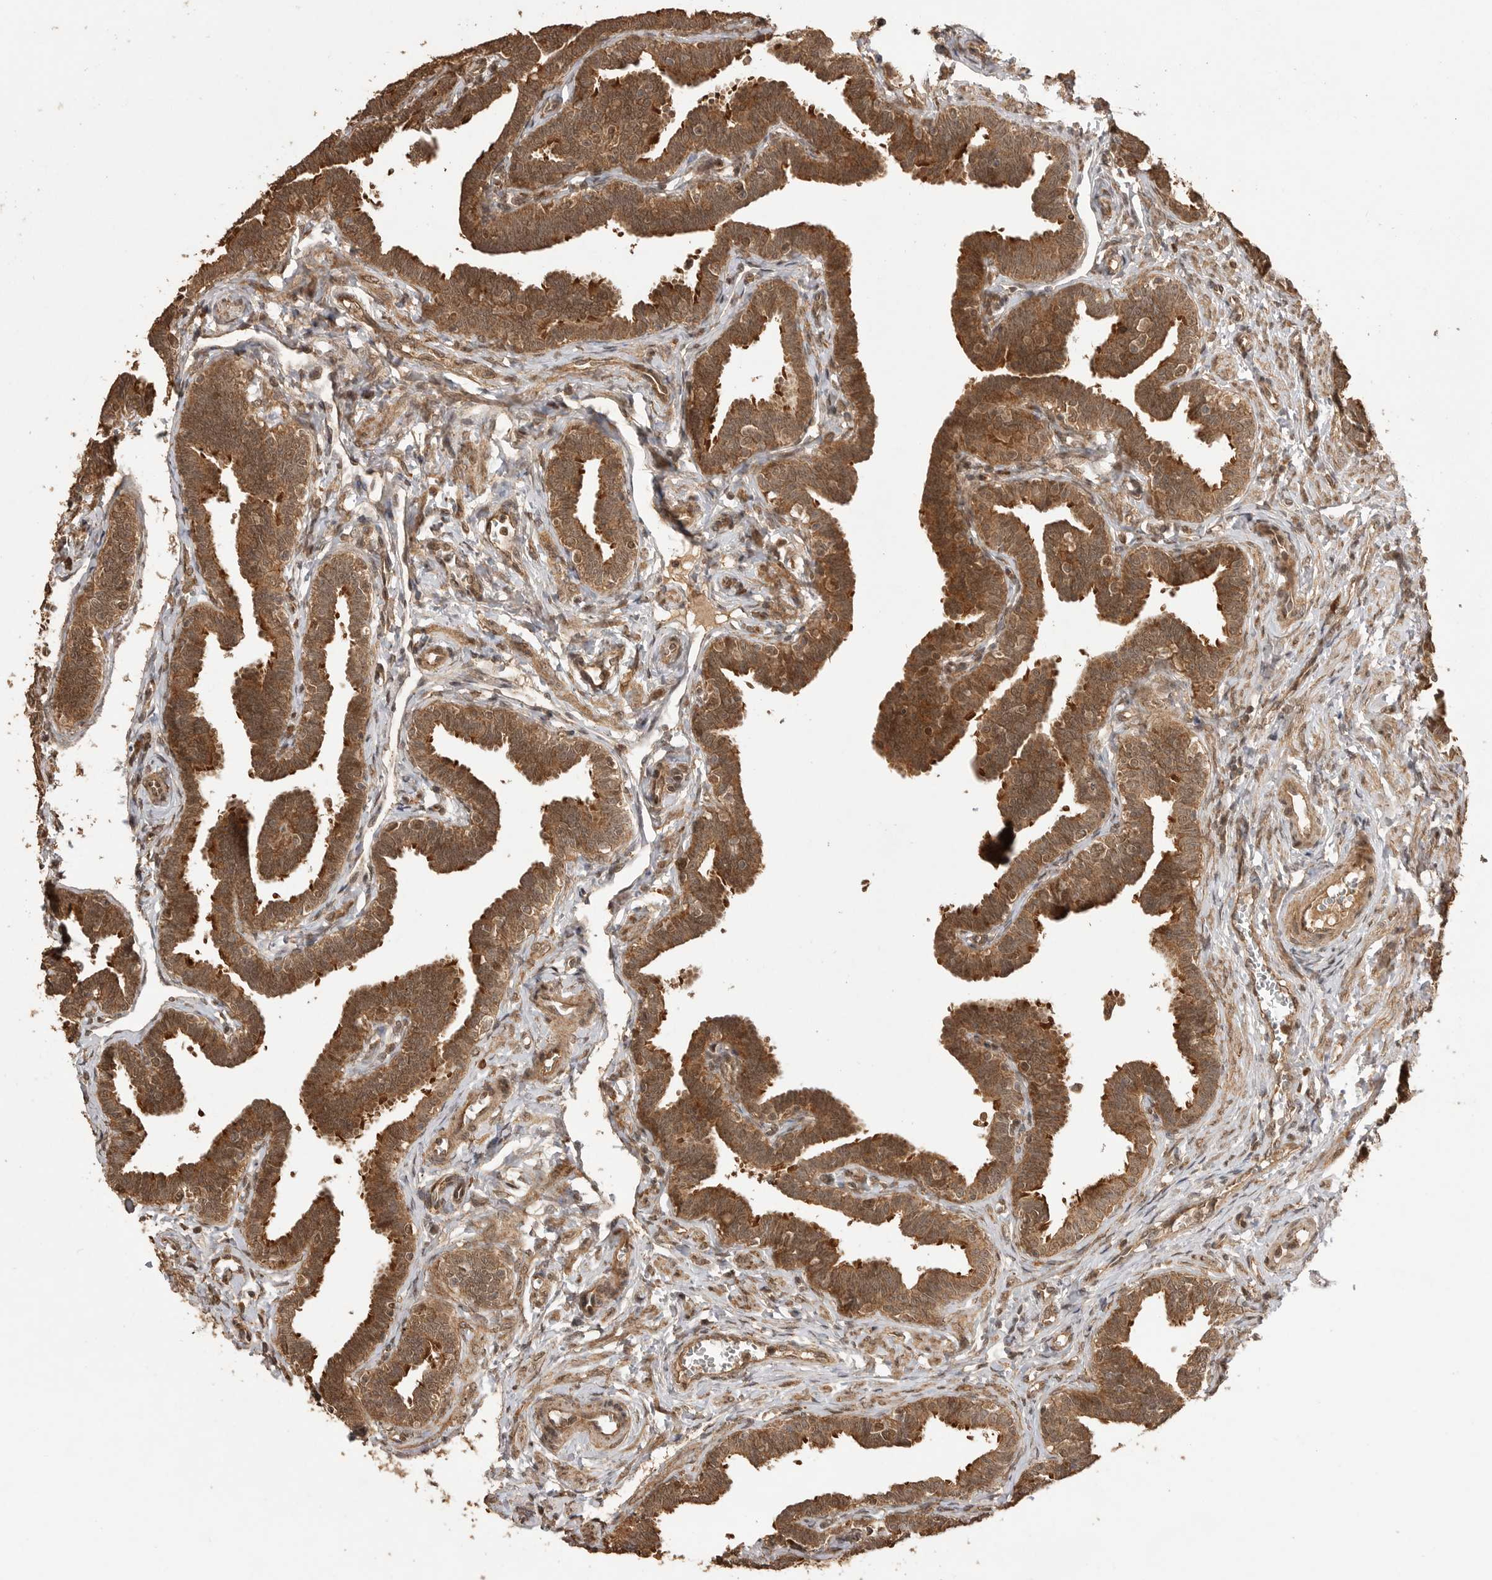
{"staining": {"intensity": "strong", "quantity": ">75%", "location": "cytoplasmic/membranous"}, "tissue": "fallopian tube", "cell_type": "Glandular cells", "image_type": "normal", "snomed": [{"axis": "morphology", "description": "Normal tissue, NOS"}, {"axis": "topography", "description": "Fallopian tube"}, {"axis": "topography", "description": "Ovary"}], "caption": "Immunohistochemical staining of benign human fallopian tube reveals strong cytoplasmic/membranous protein staining in approximately >75% of glandular cells. The protein of interest is shown in brown color, while the nuclei are stained blue.", "gene": "BOC", "patient": {"sex": "female", "age": 23}}